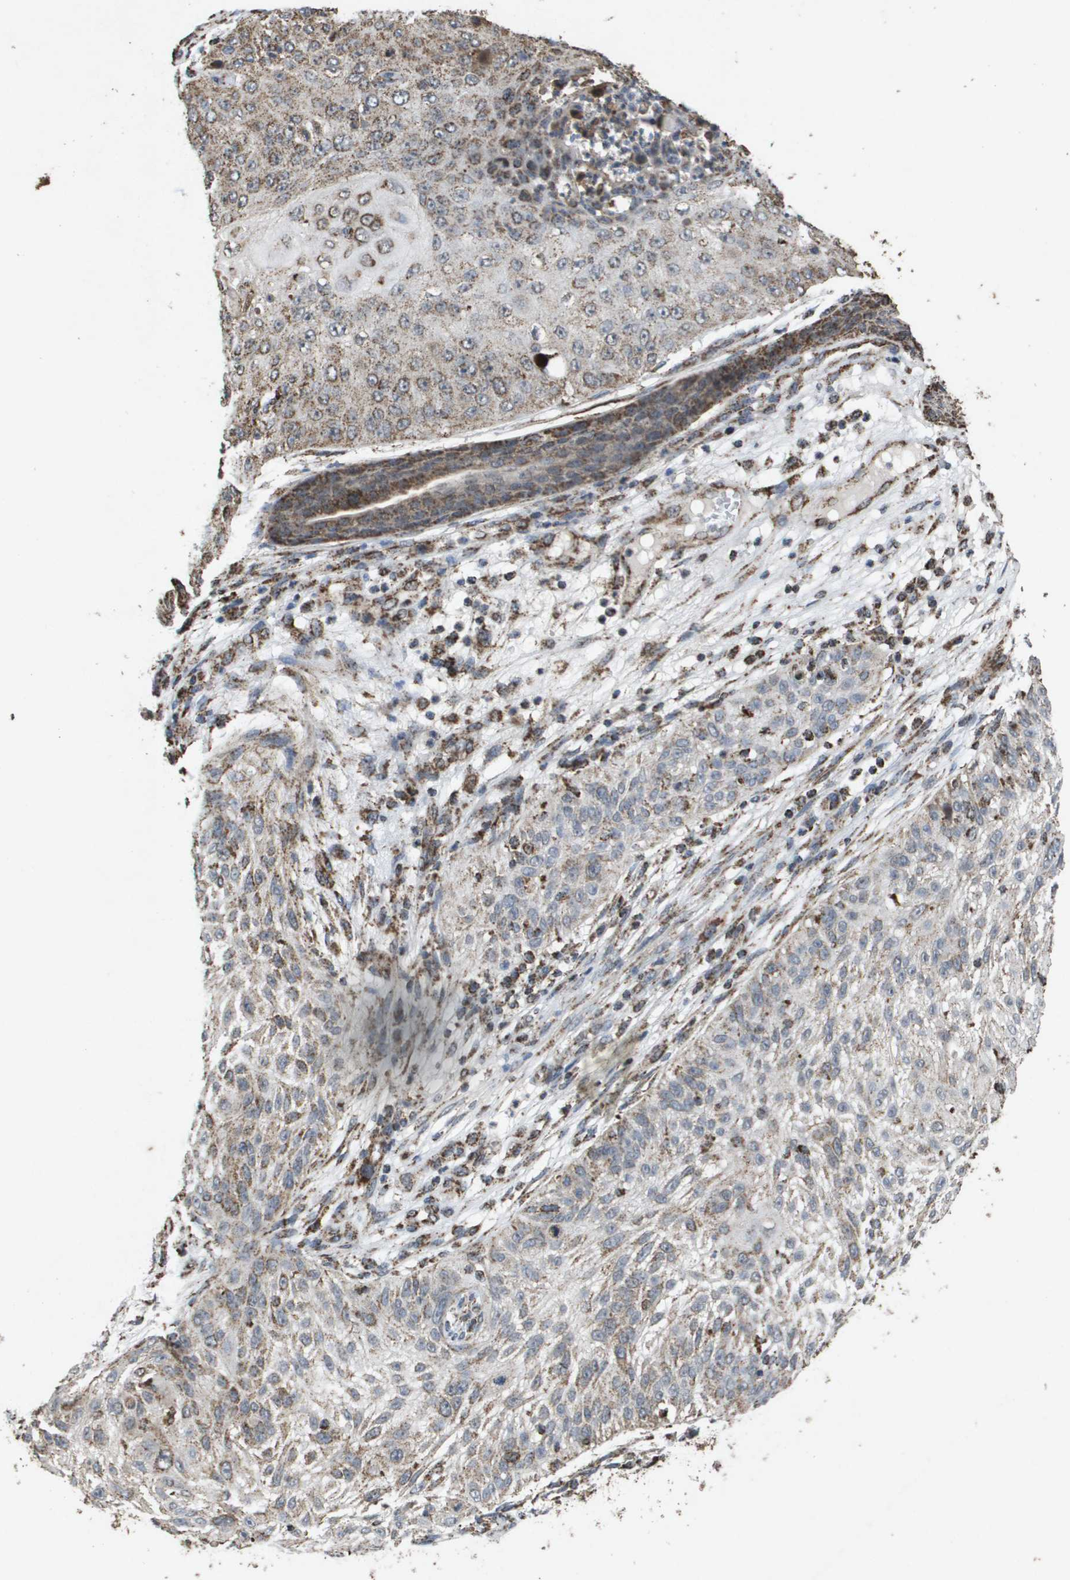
{"staining": {"intensity": "moderate", "quantity": ">75%", "location": "cytoplasmic/membranous"}, "tissue": "skin cancer", "cell_type": "Tumor cells", "image_type": "cancer", "snomed": [{"axis": "morphology", "description": "Squamous cell carcinoma, NOS"}, {"axis": "topography", "description": "Skin"}], "caption": "Skin squamous cell carcinoma stained with a brown dye reveals moderate cytoplasmic/membranous positive expression in about >75% of tumor cells.", "gene": "HSPE1", "patient": {"sex": "female", "age": 80}}